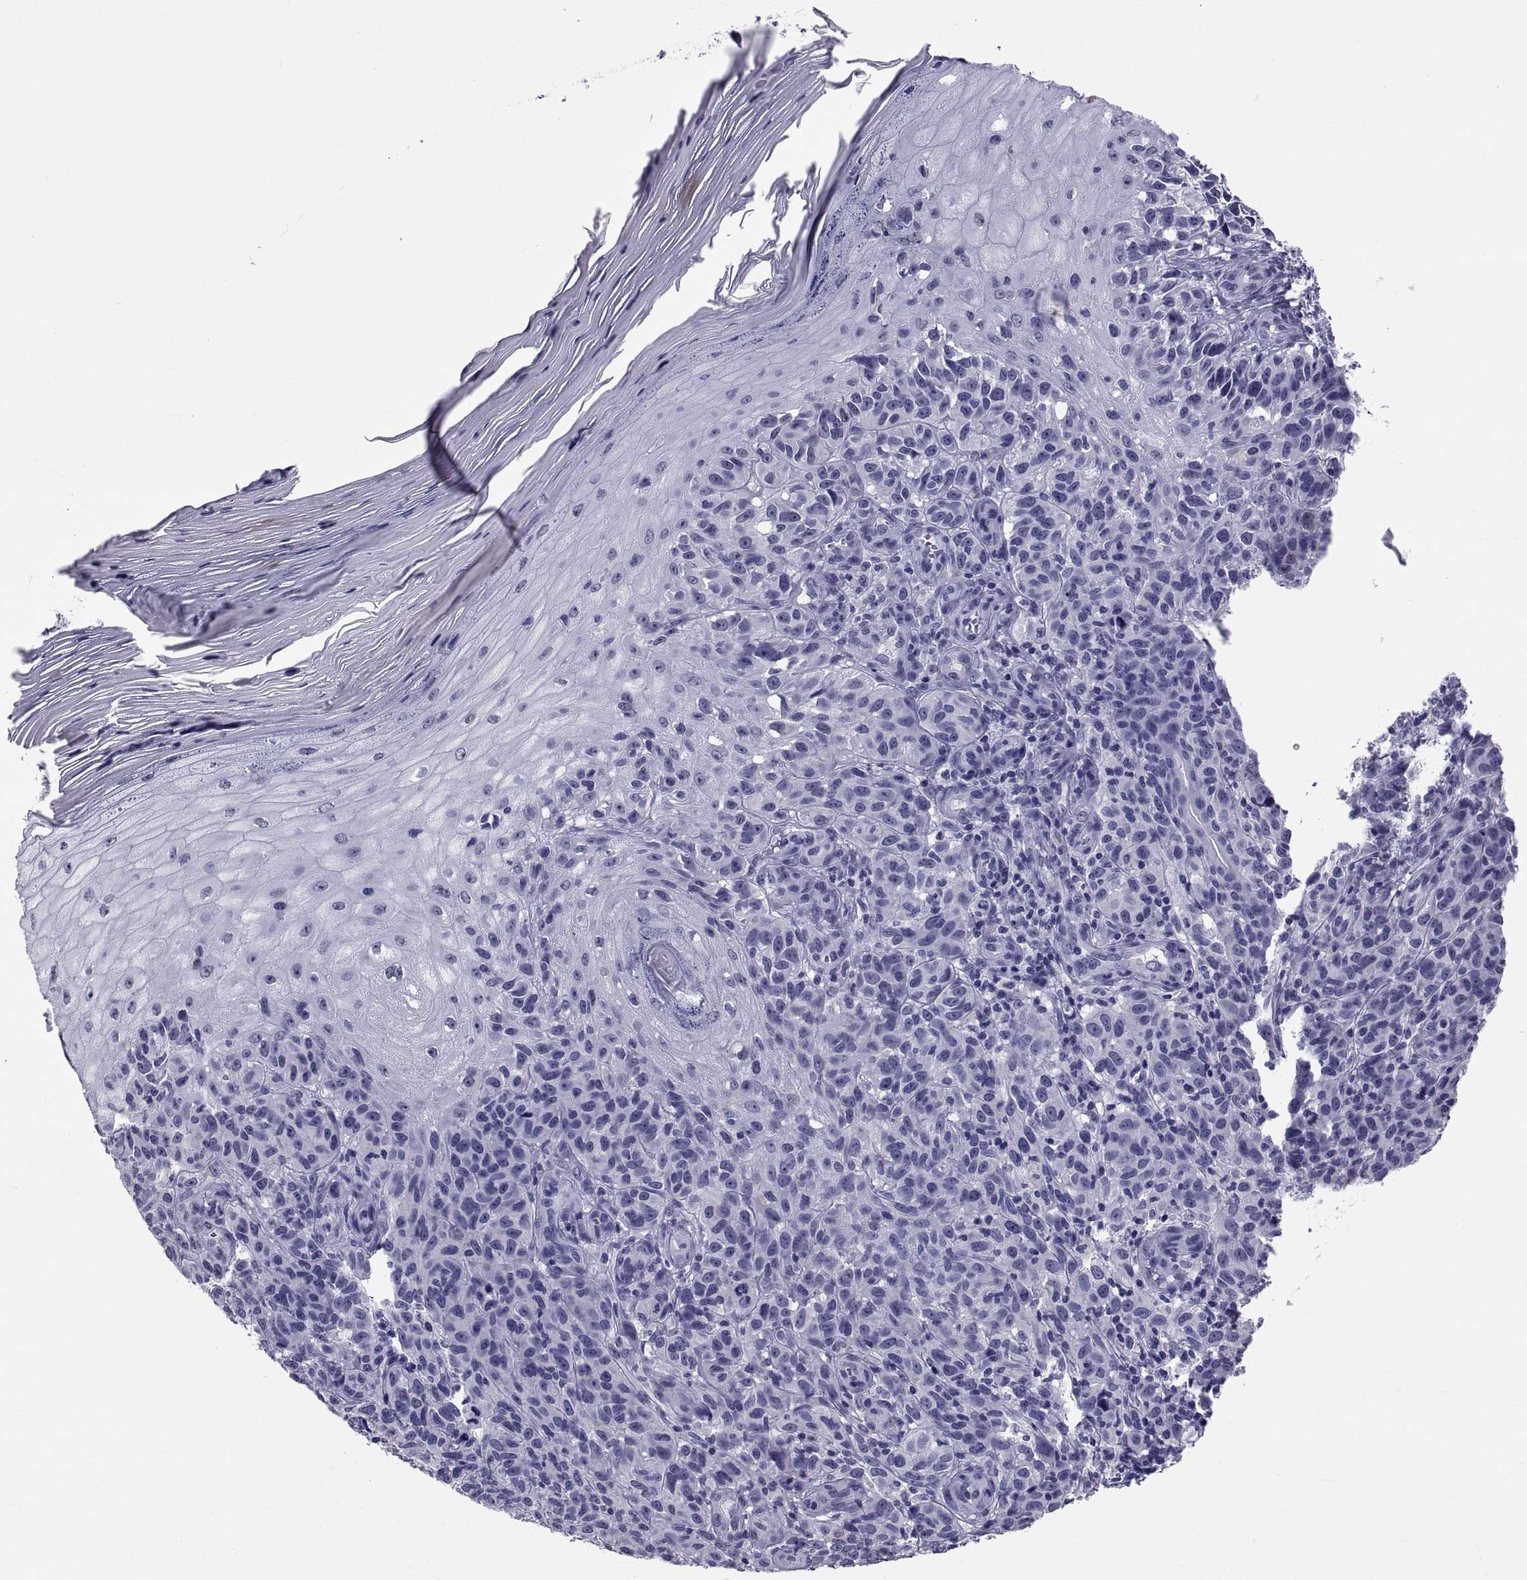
{"staining": {"intensity": "negative", "quantity": "none", "location": "none"}, "tissue": "melanoma", "cell_type": "Tumor cells", "image_type": "cancer", "snomed": [{"axis": "morphology", "description": "Malignant melanoma, NOS"}, {"axis": "topography", "description": "Skin"}], "caption": "A high-resolution micrograph shows IHC staining of malignant melanoma, which shows no significant expression in tumor cells.", "gene": "TGFBR3L", "patient": {"sex": "female", "age": 53}}